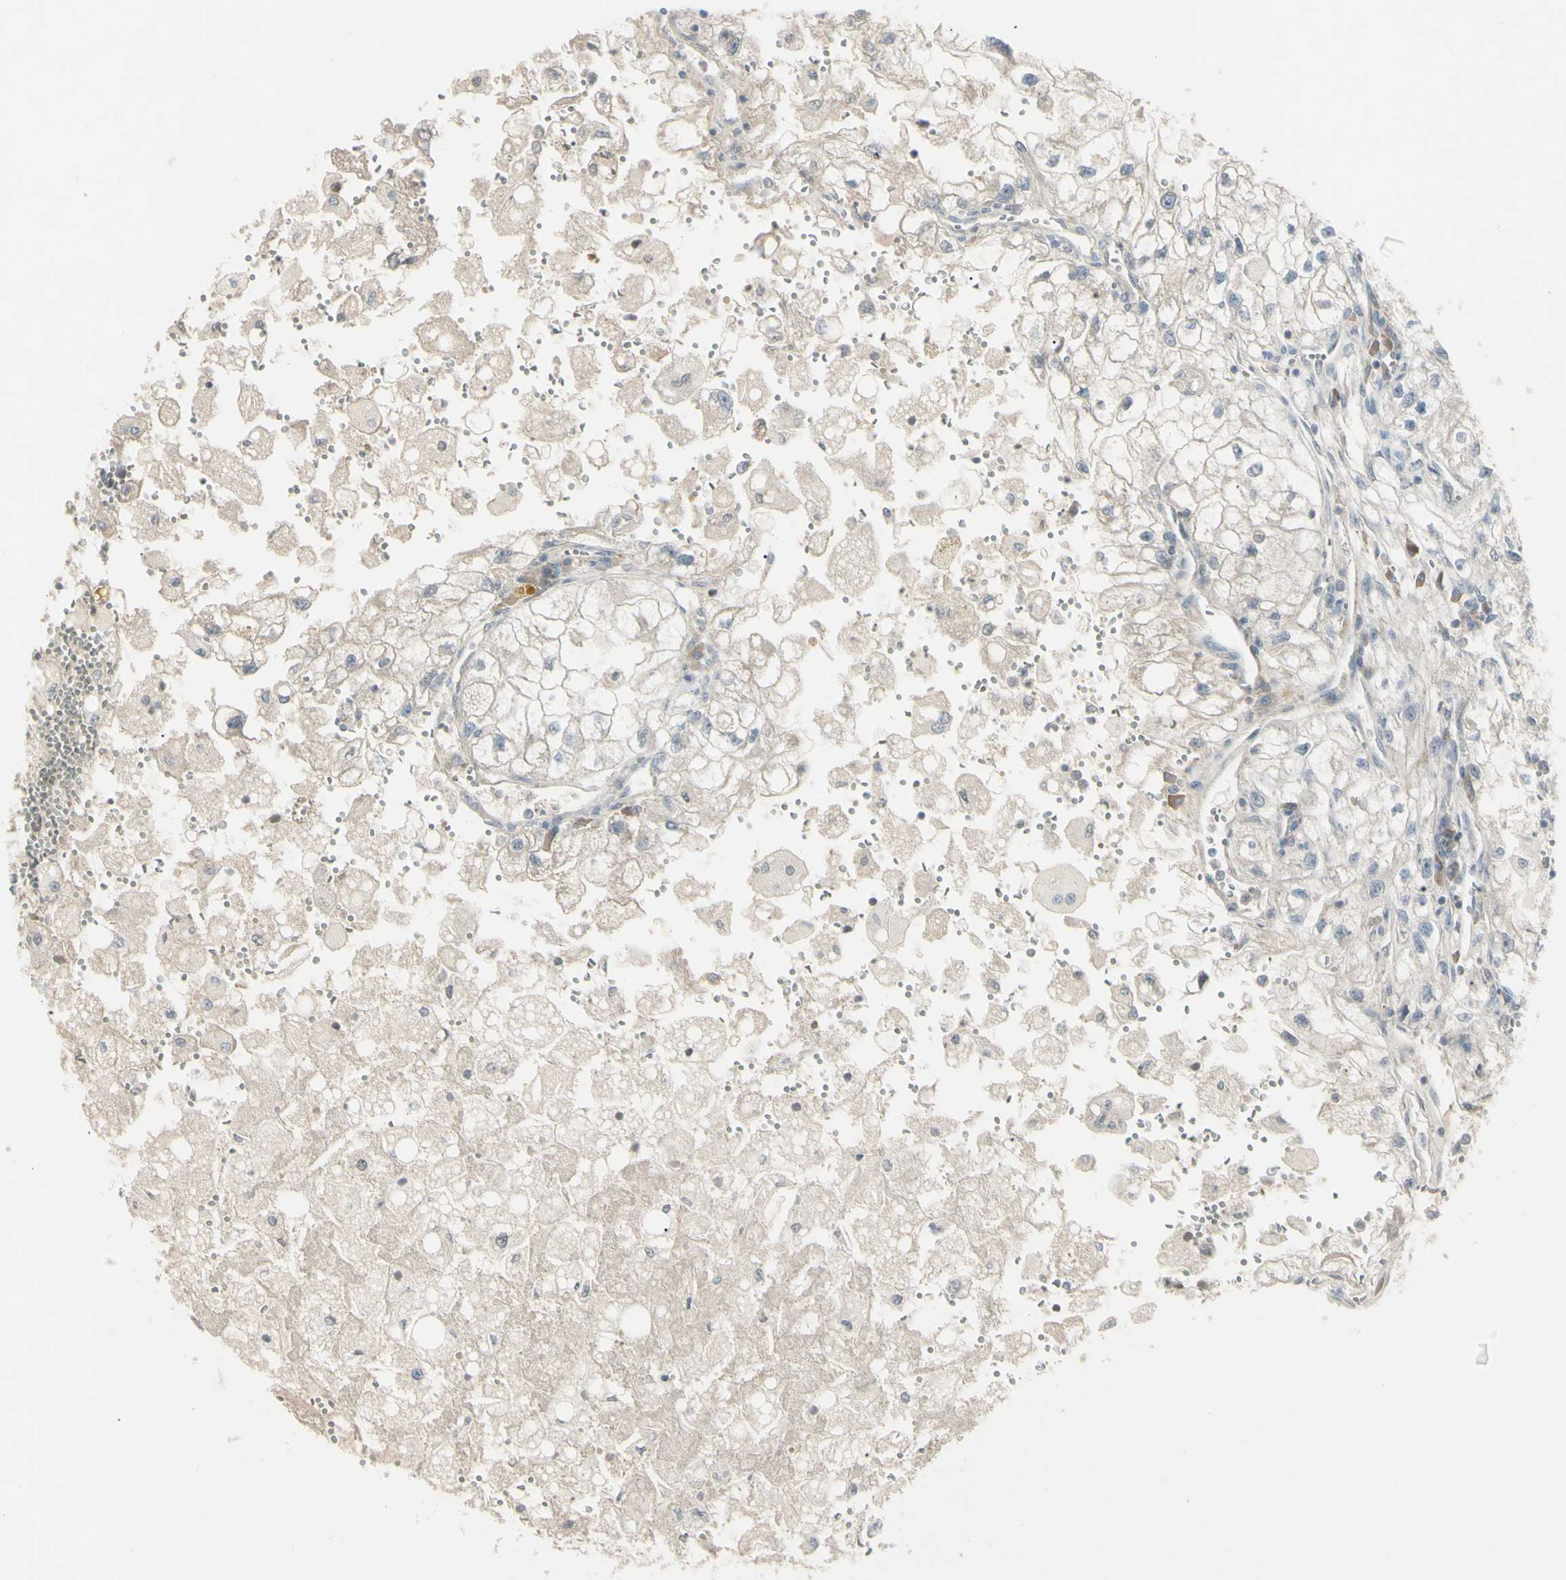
{"staining": {"intensity": "weak", "quantity": "25%-75%", "location": "cytoplasmic/membranous"}, "tissue": "renal cancer", "cell_type": "Tumor cells", "image_type": "cancer", "snomed": [{"axis": "morphology", "description": "Adenocarcinoma, NOS"}, {"axis": "topography", "description": "Kidney"}], "caption": "This is an image of IHC staining of renal cancer (adenocarcinoma), which shows weak expression in the cytoplasmic/membranous of tumor cells.", "gene": "PIAS4", "patient": {"sex": "female", "age": 70}}